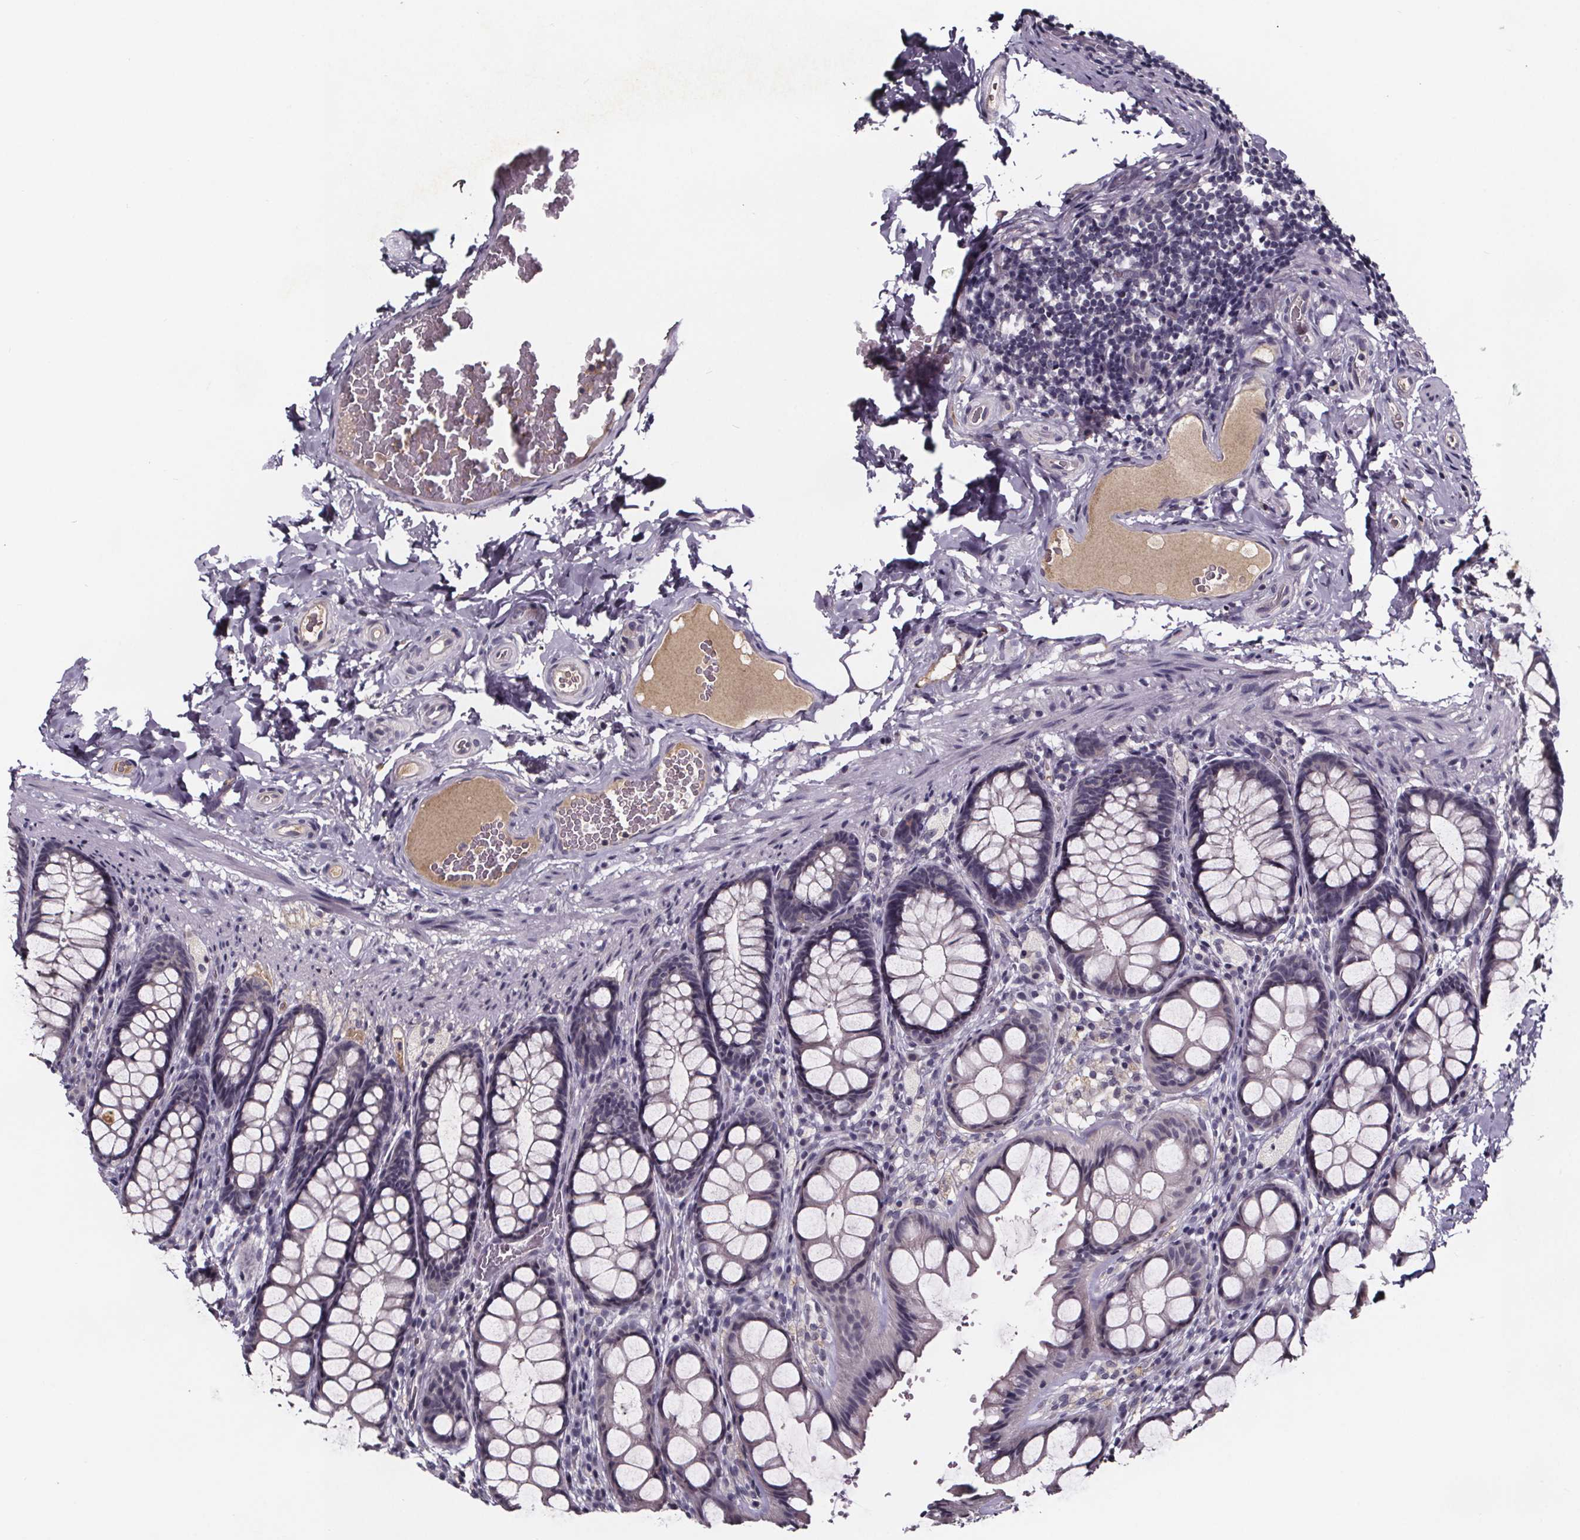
{"staining": {"intensity": "negative", "quantity": "none", "location": "none"}, "tissue": "colon", "cell_type": "Endothelial cells", "image_type": "normal", "snomed": [{"axis": "morphology", "description": "Normal tissue, NOS"}, {"axis": "topography", "description": "Colon"}], "caption": "Endothelial cells show no significant positivity in unremarkable colon. (DAB (3,3'-diaminobenzidine) immunohistochemistry (IHC), high magnification).", "gene": "NPHP4", "patient": {"sex": "male", "age": 47}}